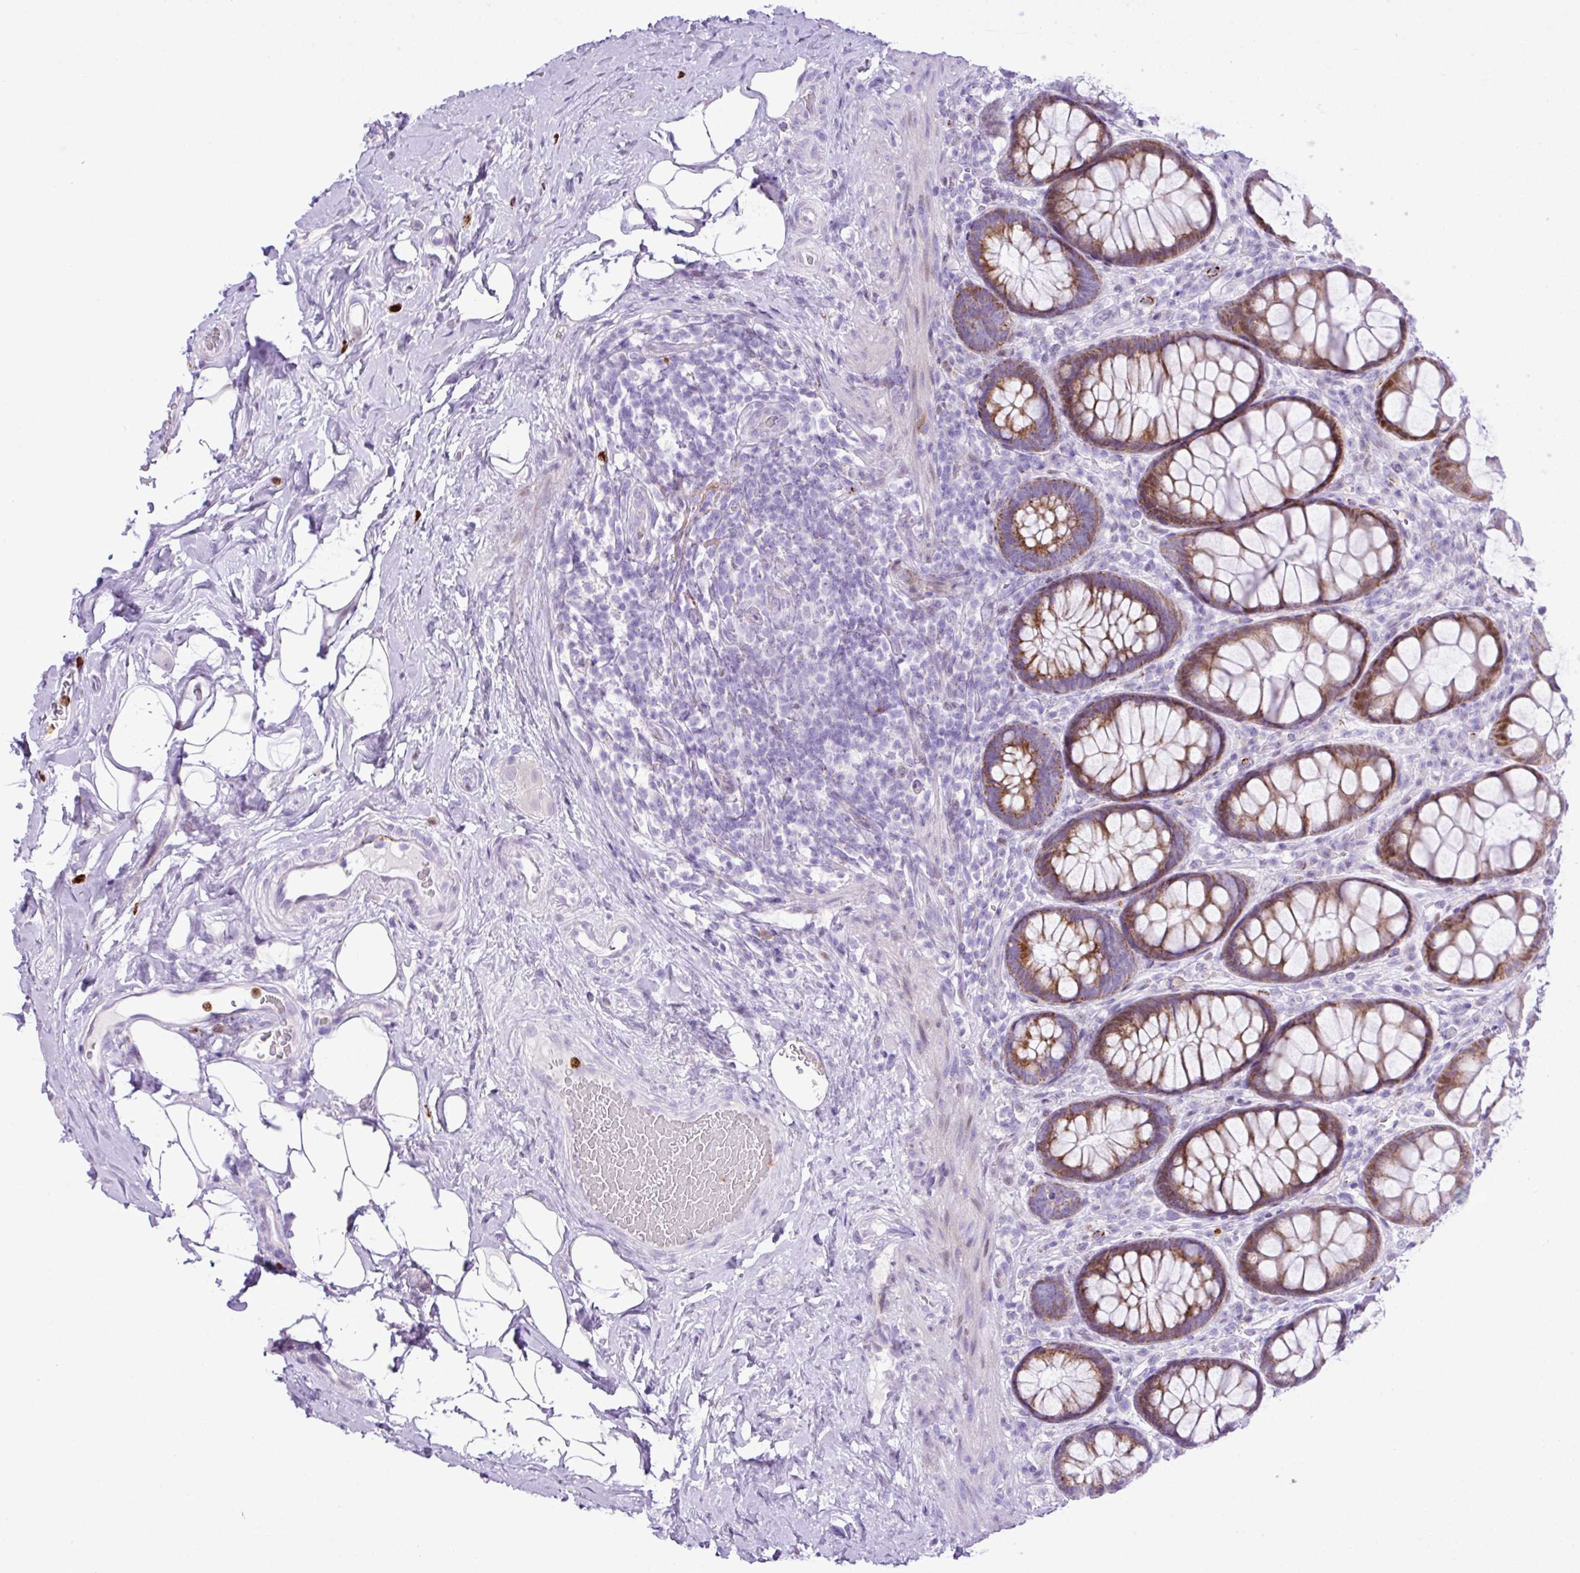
{"staining": {"intensity": "moderate", "quantity": ">75%", "location": "cytoplasmic/membranous"}, "tissue": "rectum", "cell_type": "Glandular cells", "image_type": "normal", "snomed": [{"axis": "morphology", "description": "Normal tissue, NOS"}, {"axis": "topography", "description": "Rectum"}], "caption": "IHC (DAB (3,3'-diaminobenzidine)) staining of benign rectum demonstrates moderate cytoplasmic/membranous protein expression in approximately >75% of glandular cells.", "gene": "RCAN2", "patient": {"sex": "female", "age": 67}}